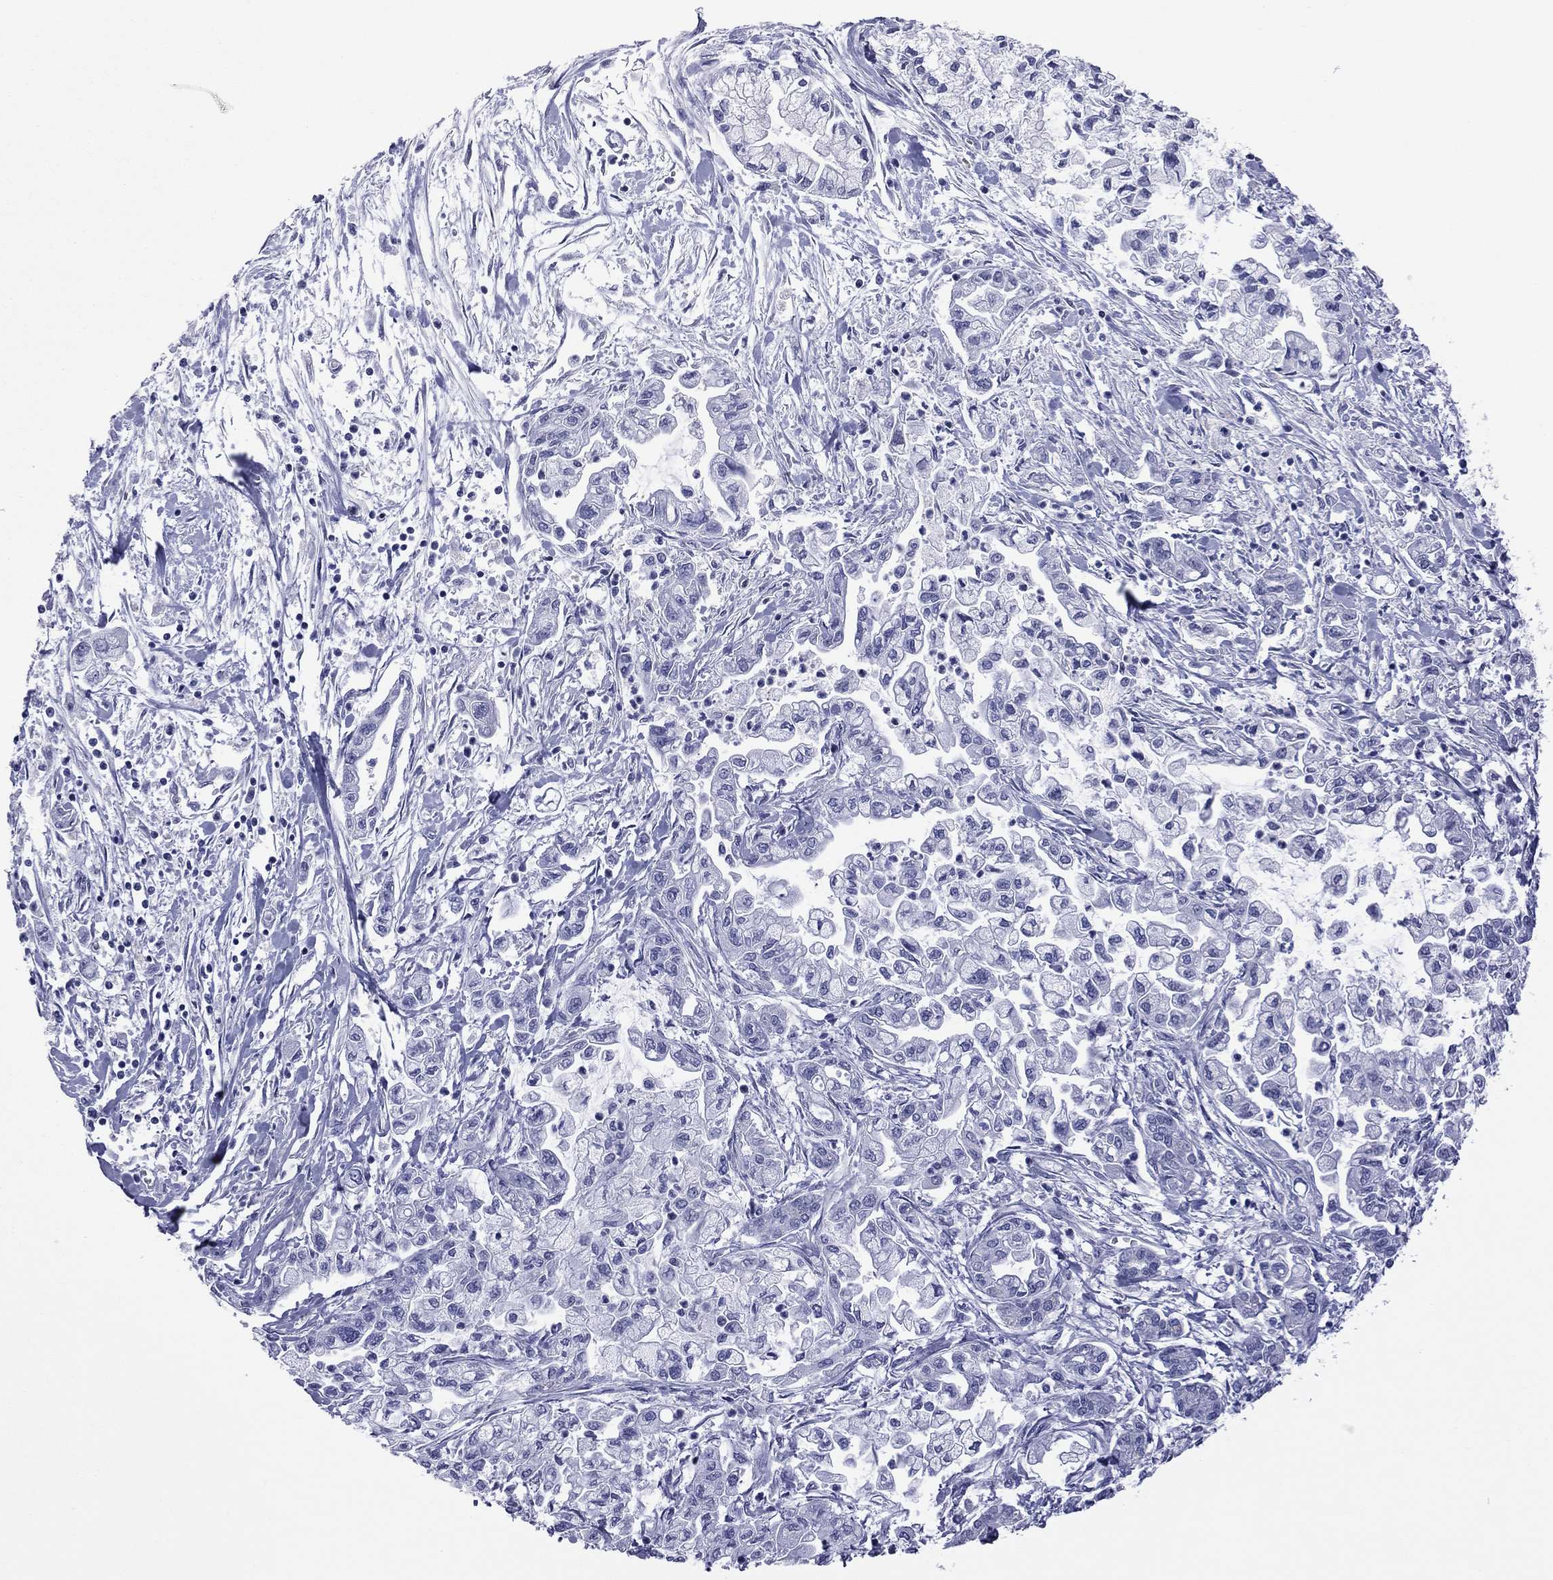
{"staining": {"intensity": "negative", "quantity": "none", "location": "none"}, "tissue": "pancreatic cancer", "cell_type": "Tumor cells", "image_type": "cancer", "snomed": [{"axis": "morphology", "description": "Adenocarcinoma, NOS"}, {"axis": "topography", "description": "Pancreas"}], "caption": "DAB immunohistochemical staining of pancreatic adenocarcinoma displays no significant positivity in tumor cells.", "gene": "POU5F2", "patient": {"sex": "male", "age": 54}}